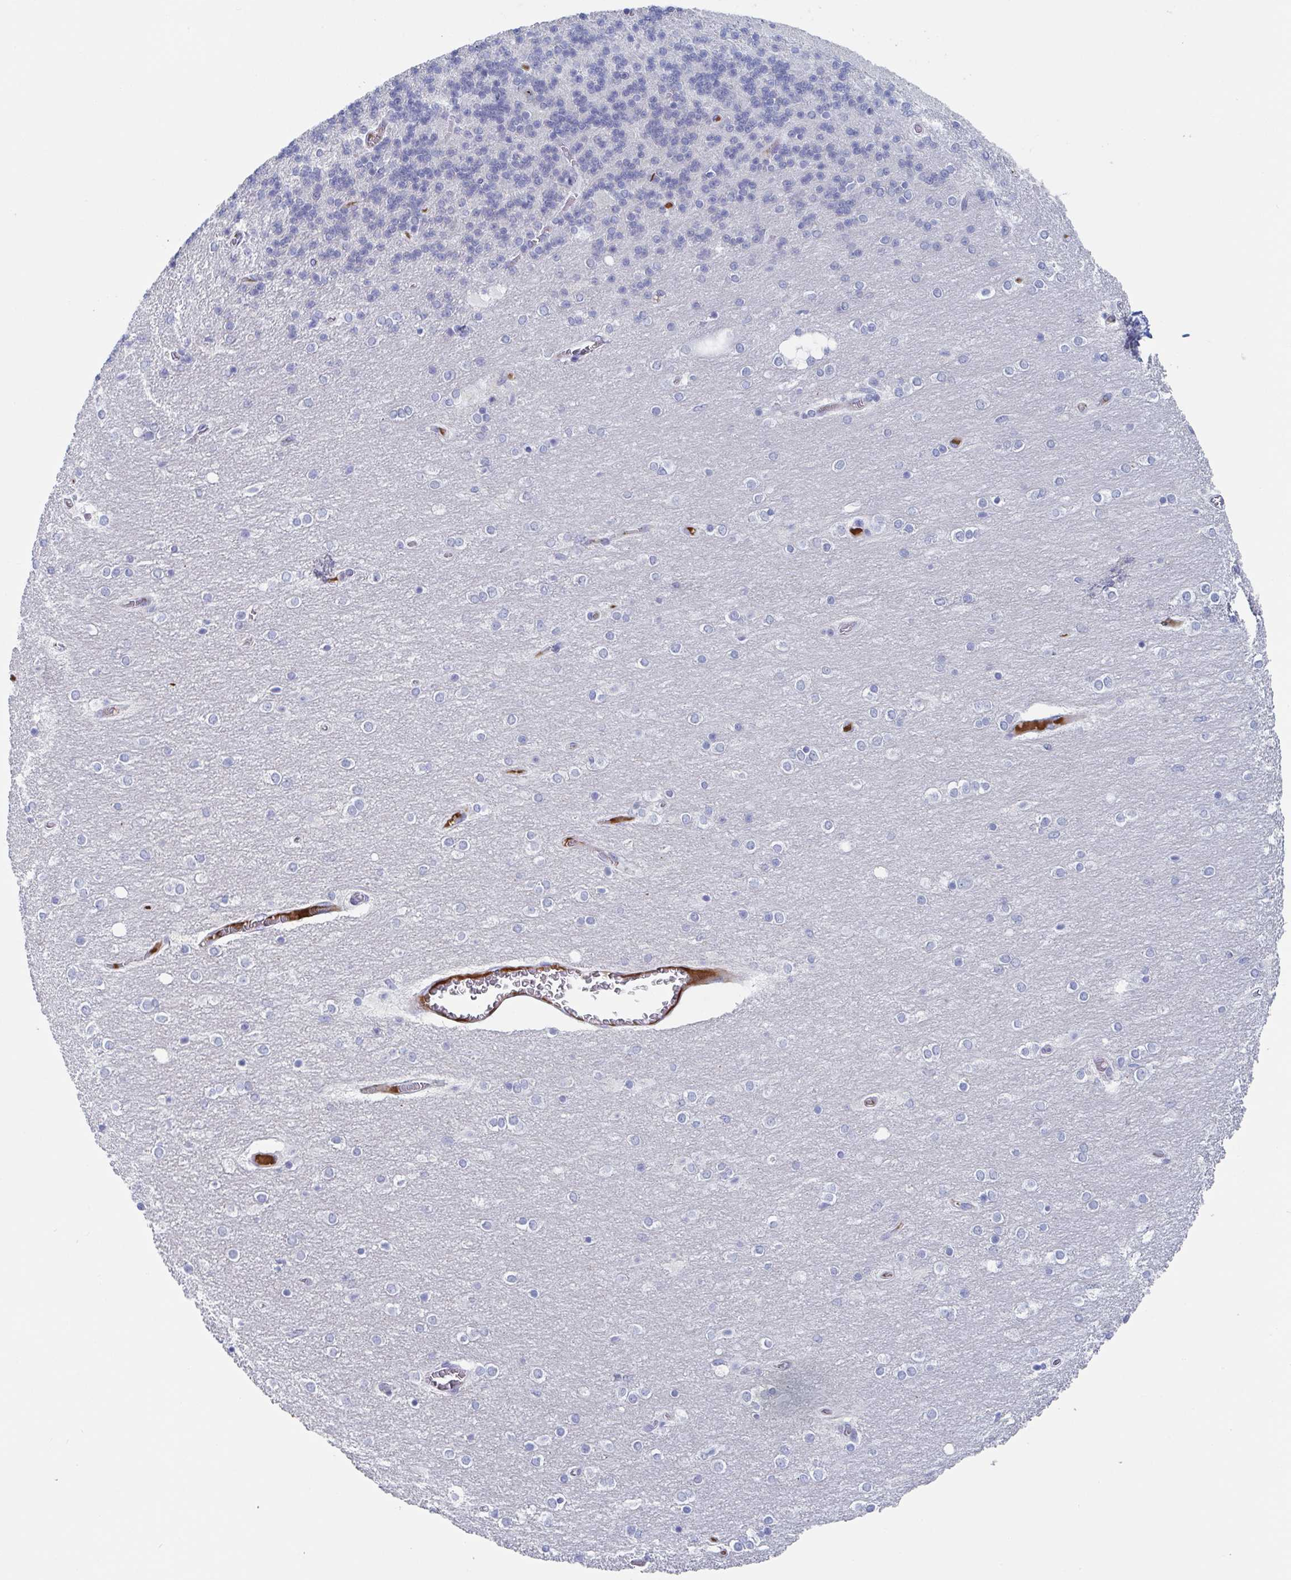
{"staining": {"intensity": "negative", "quantity": "none", "location": "none"}, "tissue": "cerebellum", "cell_type": "Cells in granular layer", "image_type": "normal", "snomed": [{"axis": "morphology", "description": "Normal tissue, NOS"}, {"axis": "topography", "description": "Cerebellum"}], "caption": "Cerebellum stained for a protein using immunohistochemistry reveals no staining cells in granular layer.", "gene": "NT5C3B", "patient": {"sex": "female", "age": 54}}